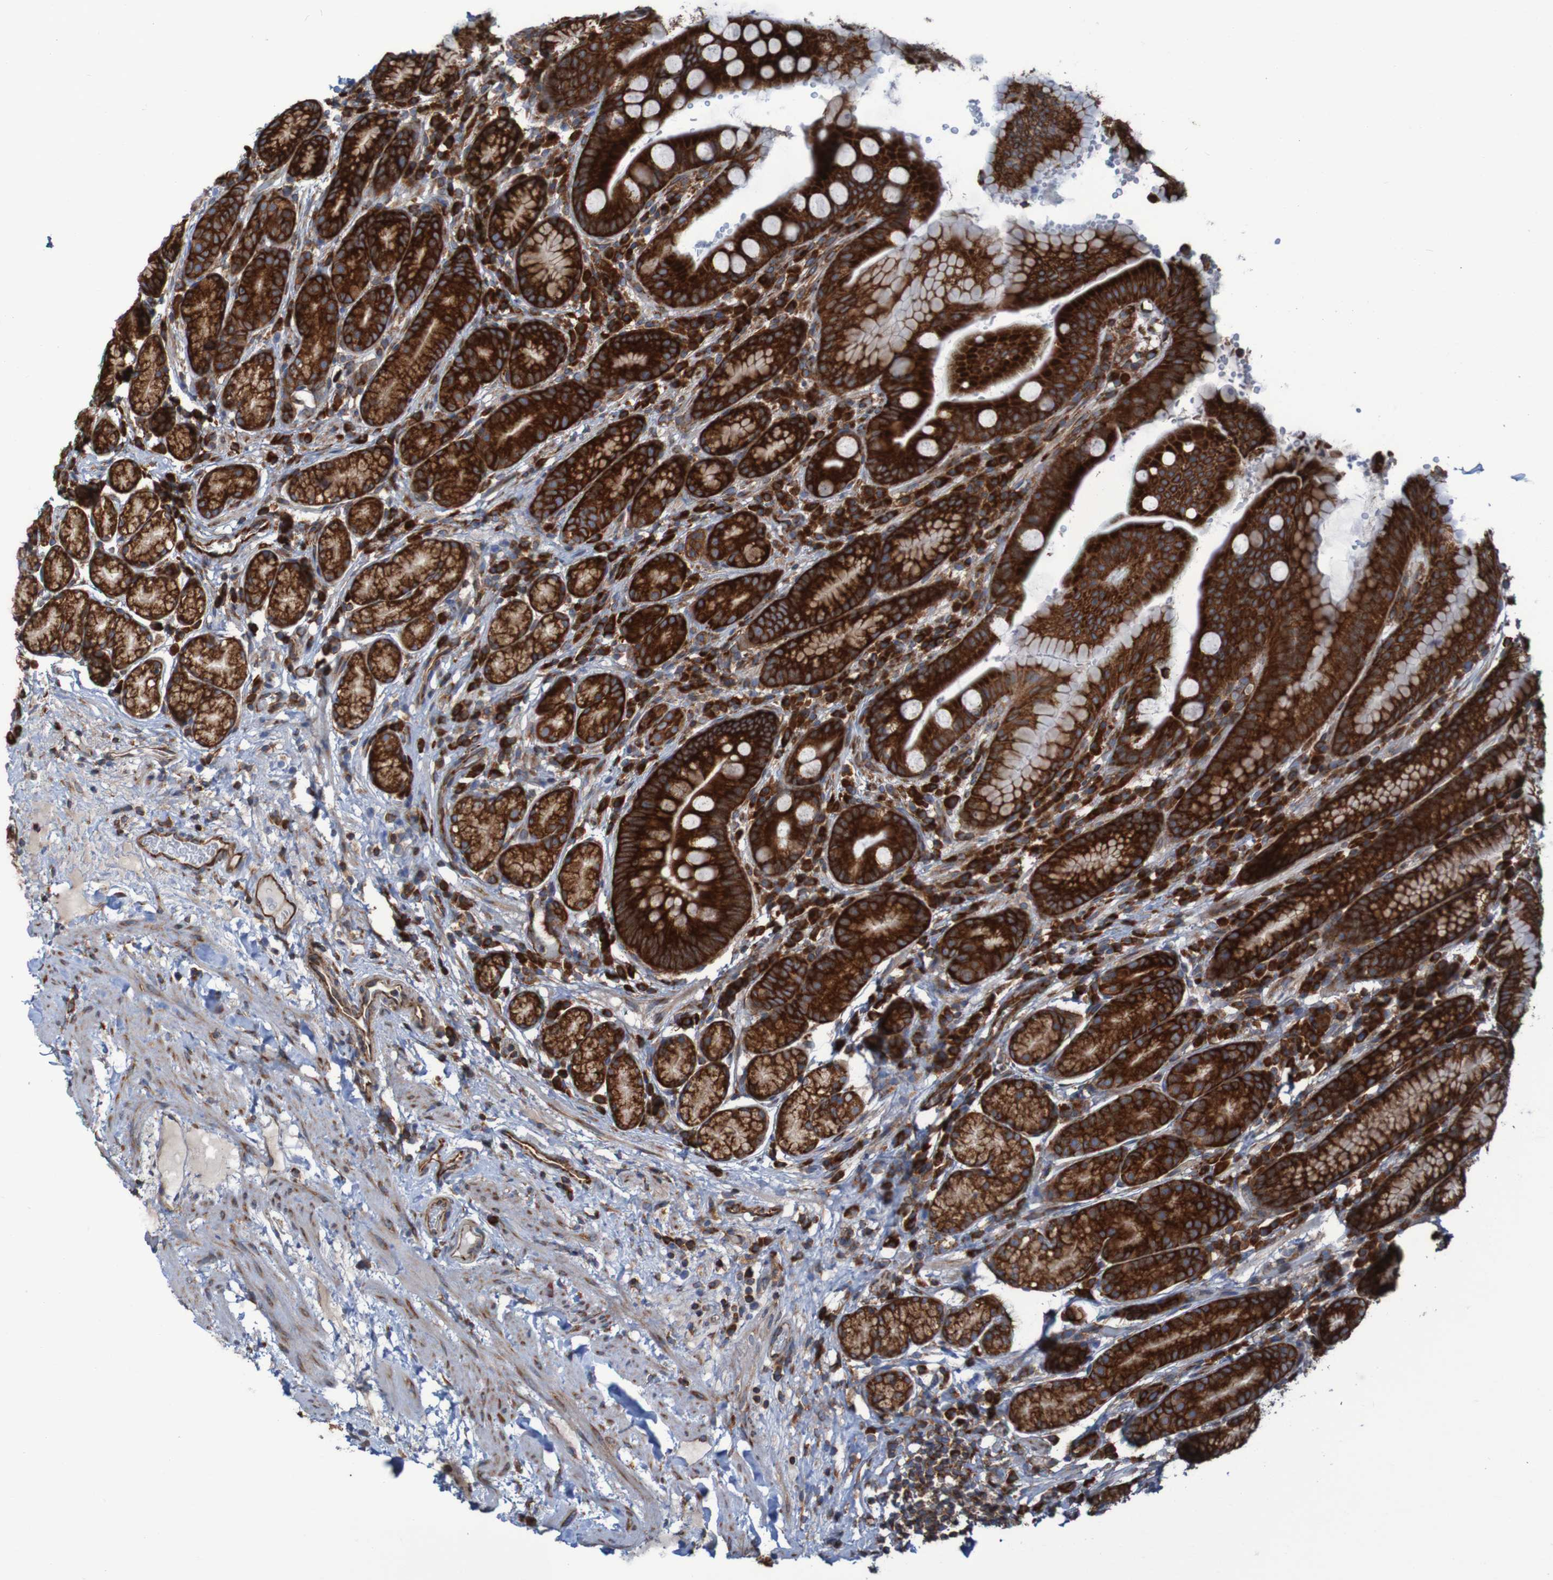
{"staining": {"intensity": "strong", "quantity": ">75%", "location": "cytoplasmic/membranous"}, "tissue": "stomach", "cell_type": "Glandular cells", "image_type": "normal", "snomed": [{"axis": "morphology", "description": "Normal tissue, NOS"}, {"axis": "topography", "description": "Stomach, lower"}], "caption": "A high-resolution histopathology image shows IHC staining of normal stomach, which shows strong cytoplasmic/membranous expression in approximately >75% of glandular cells.", "gene": "RPL10", "patient": {"sex": "male", "age": 52}}